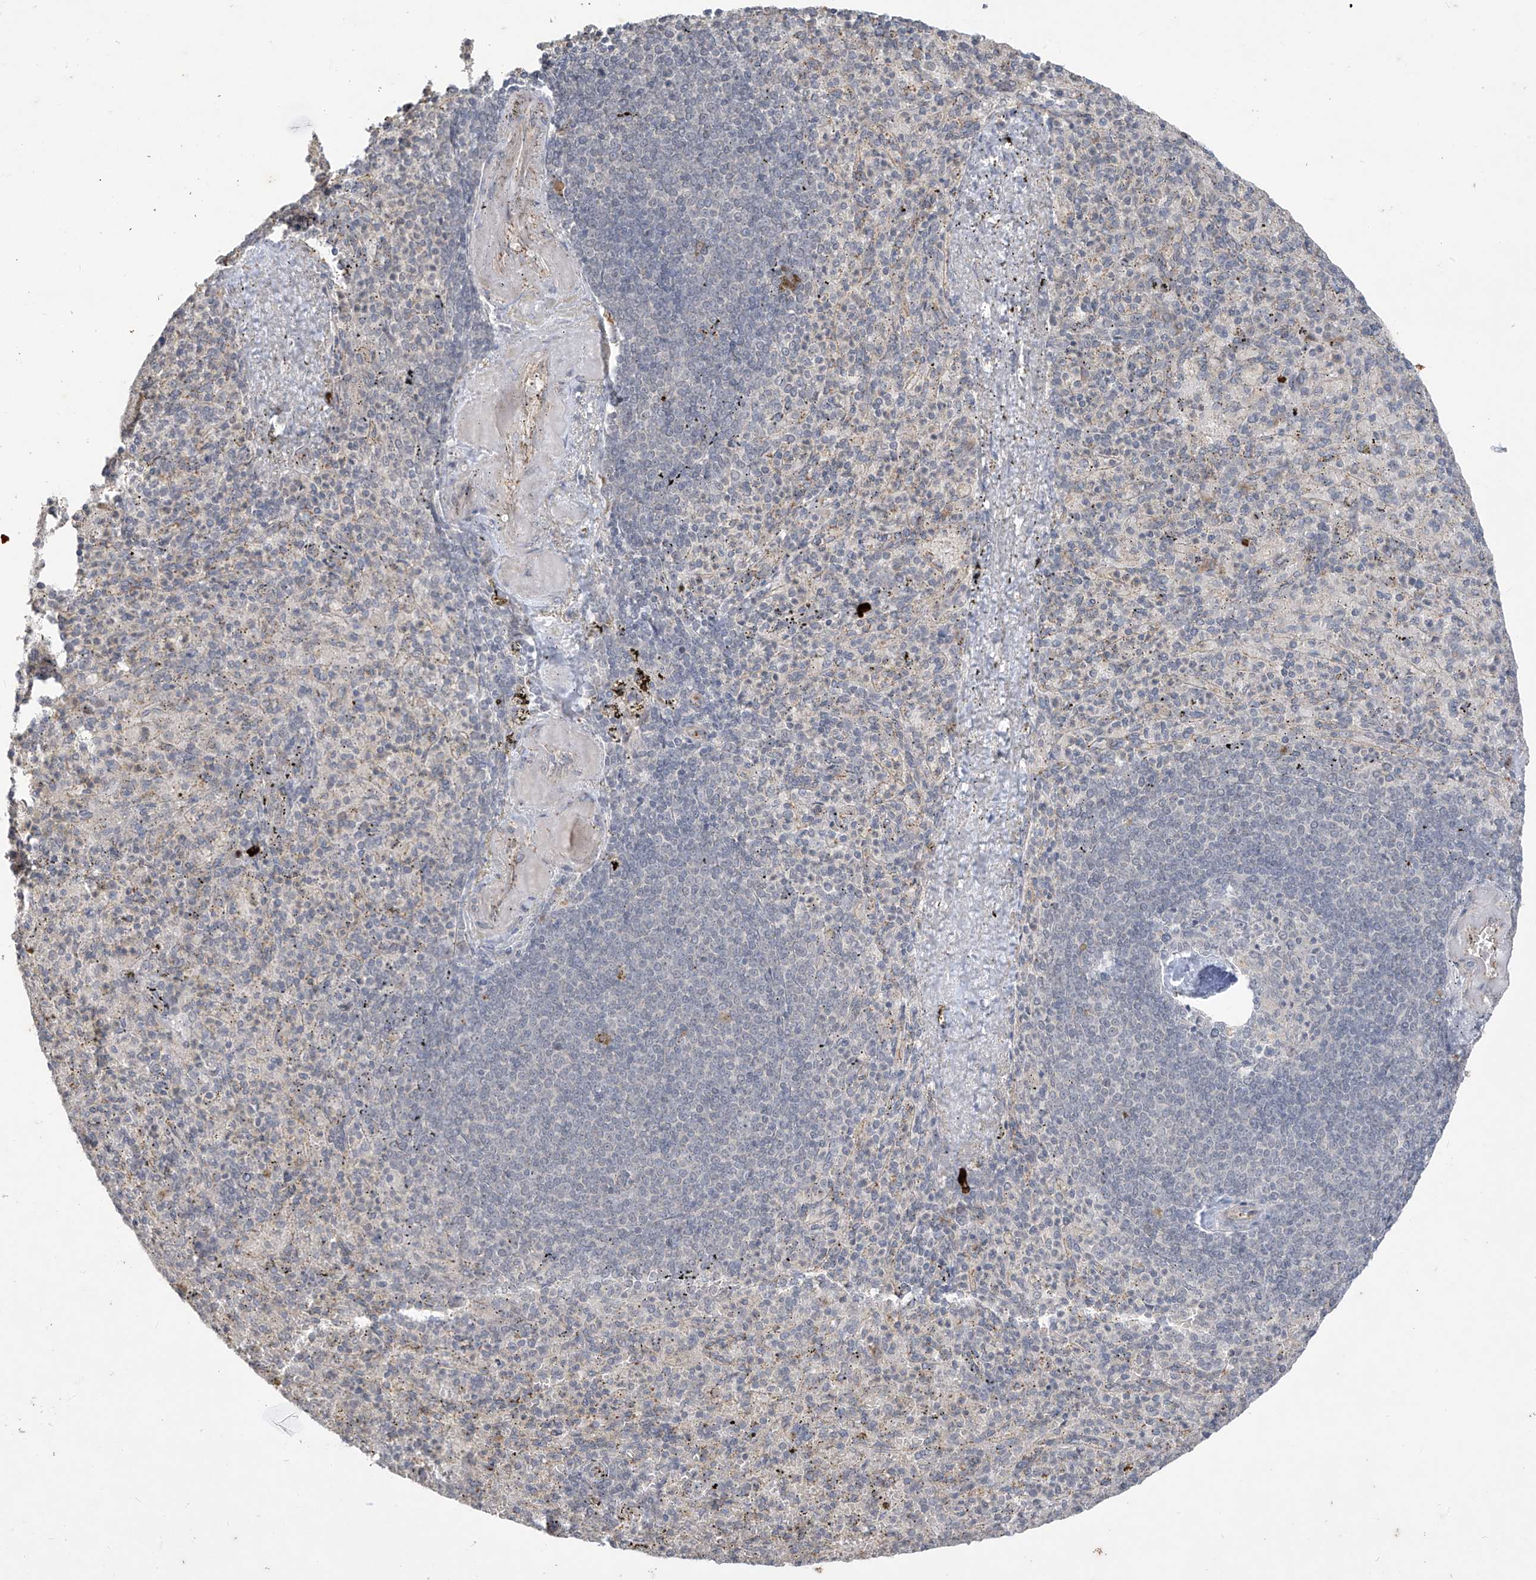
{"staining": {"intensity": "negative", "quantity": "none", "location": "none"}, "tissue": "spleen", "cell_type": "Cells in red pulp", "image_type": "normal", "snomed": [{"axis": "morphology", "description": "Normal tissue, NOS"}, {"axis": "topography", "description": "Spleen"}], "caption": "Micrograph shows no significant protein staining in cells in red pulp of normal spleen.", "gene": "DGKQ", "patient": {"sex": "female", "age": 74}}